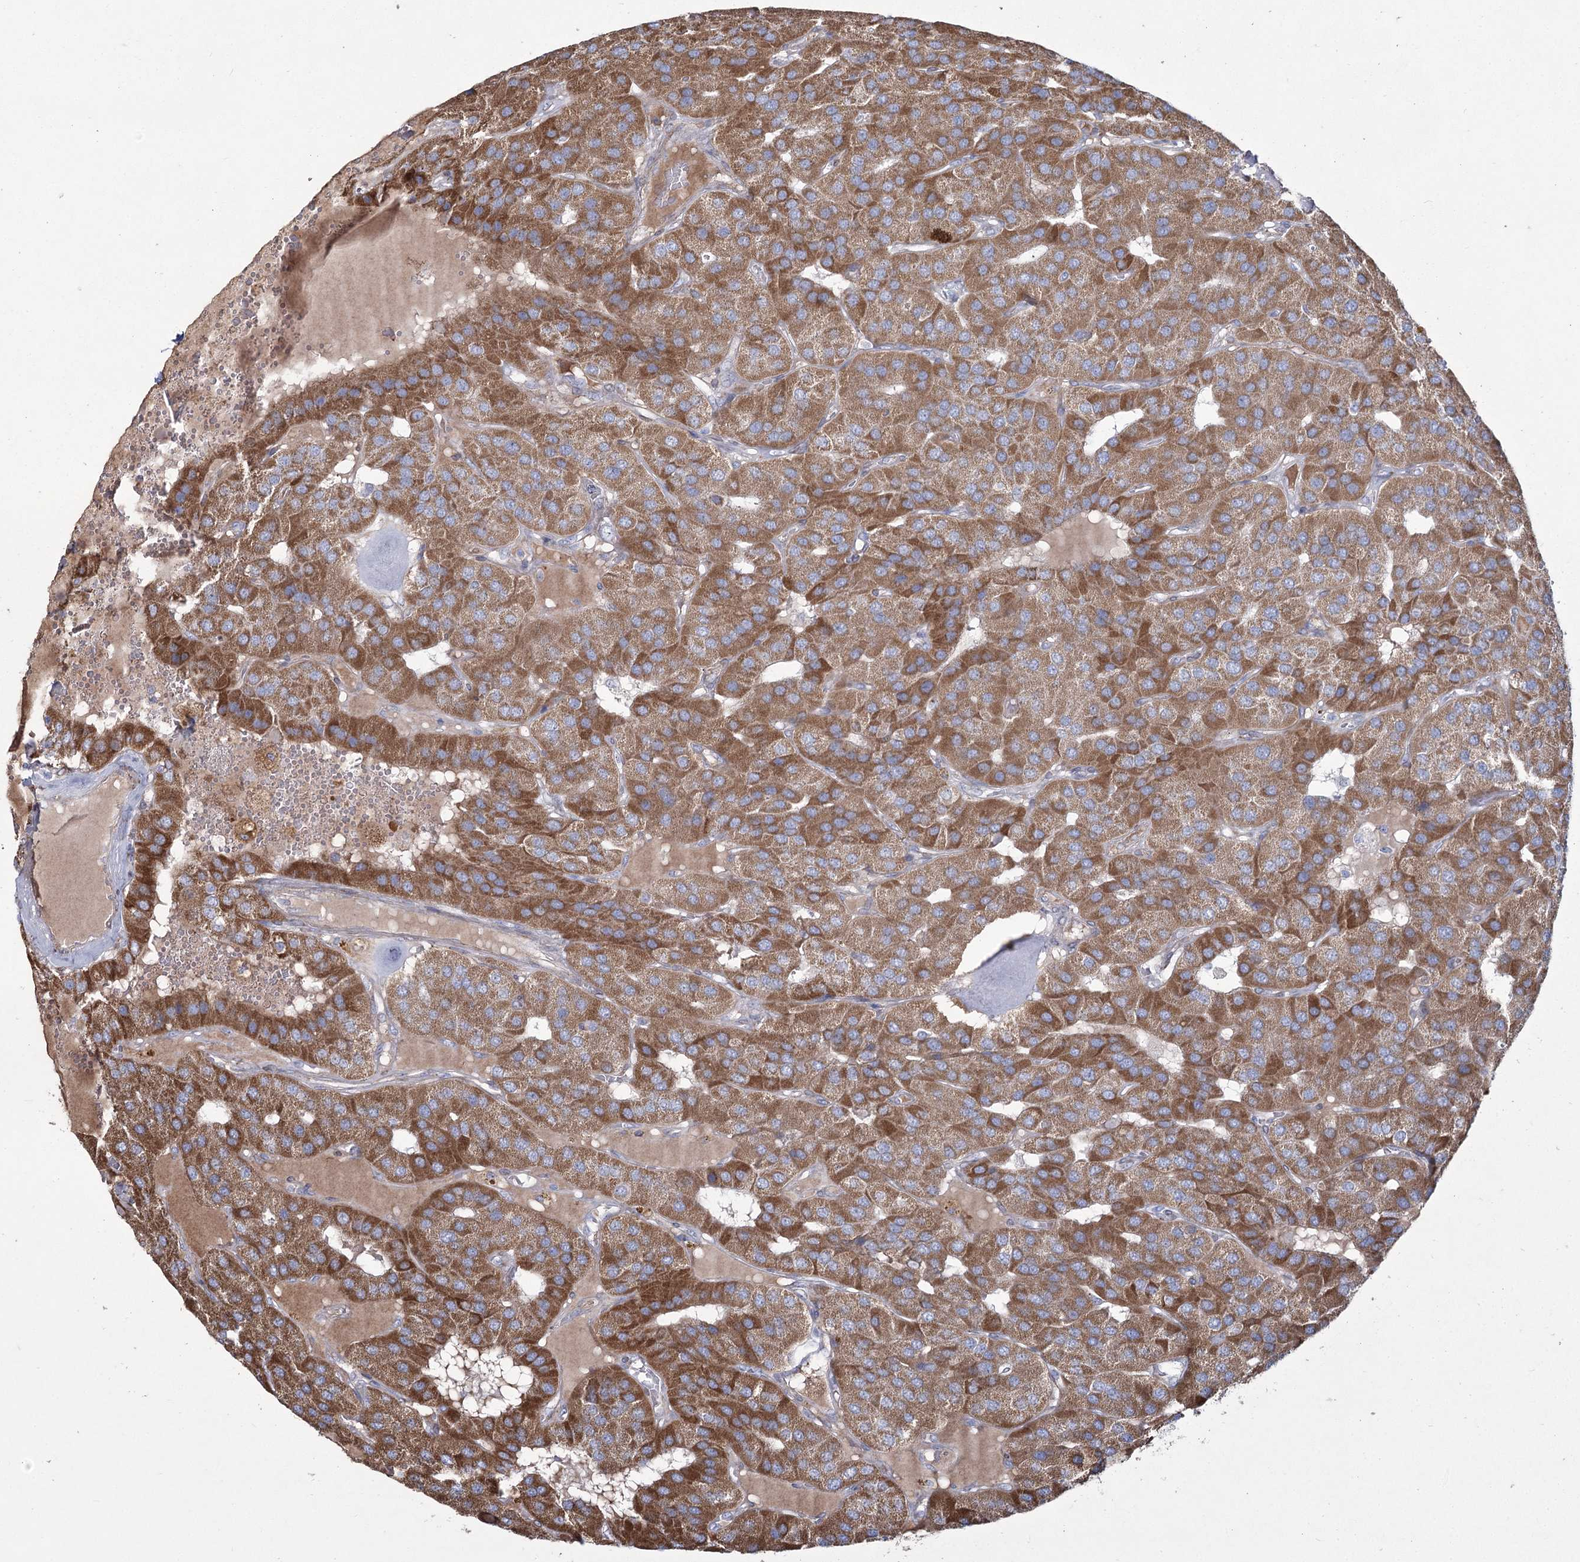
{"staining": {"intensity": "moderate", "quantity": ">75%", "location": "cytoplasmic/membranous"}, "tissue": "parathyroid gland", "cell_type": "Glandular cells", "image_type": "normal", "snomed": [{"axis": "morphology", "description": "Normal tissue, NOS"}, {"axis": "morphology", "description": "Adenoma, NOS"}, {"axis": "topography", "description": "Parathyroid gland"}], "caption": "High-power microscopy captured an immunohistochemistry (IHC) histopathology image of benign parathyroid gland, revealing moderate cytoplasmic/membranous staining in about >75% of glandular cells. The protein of interest is stained brown, and the nuclei are stained in blue (DAB IHC with brightfield microscopy, high magnification).", "gene": "ME3", "patient": {"sex": "female", "age": 86}}